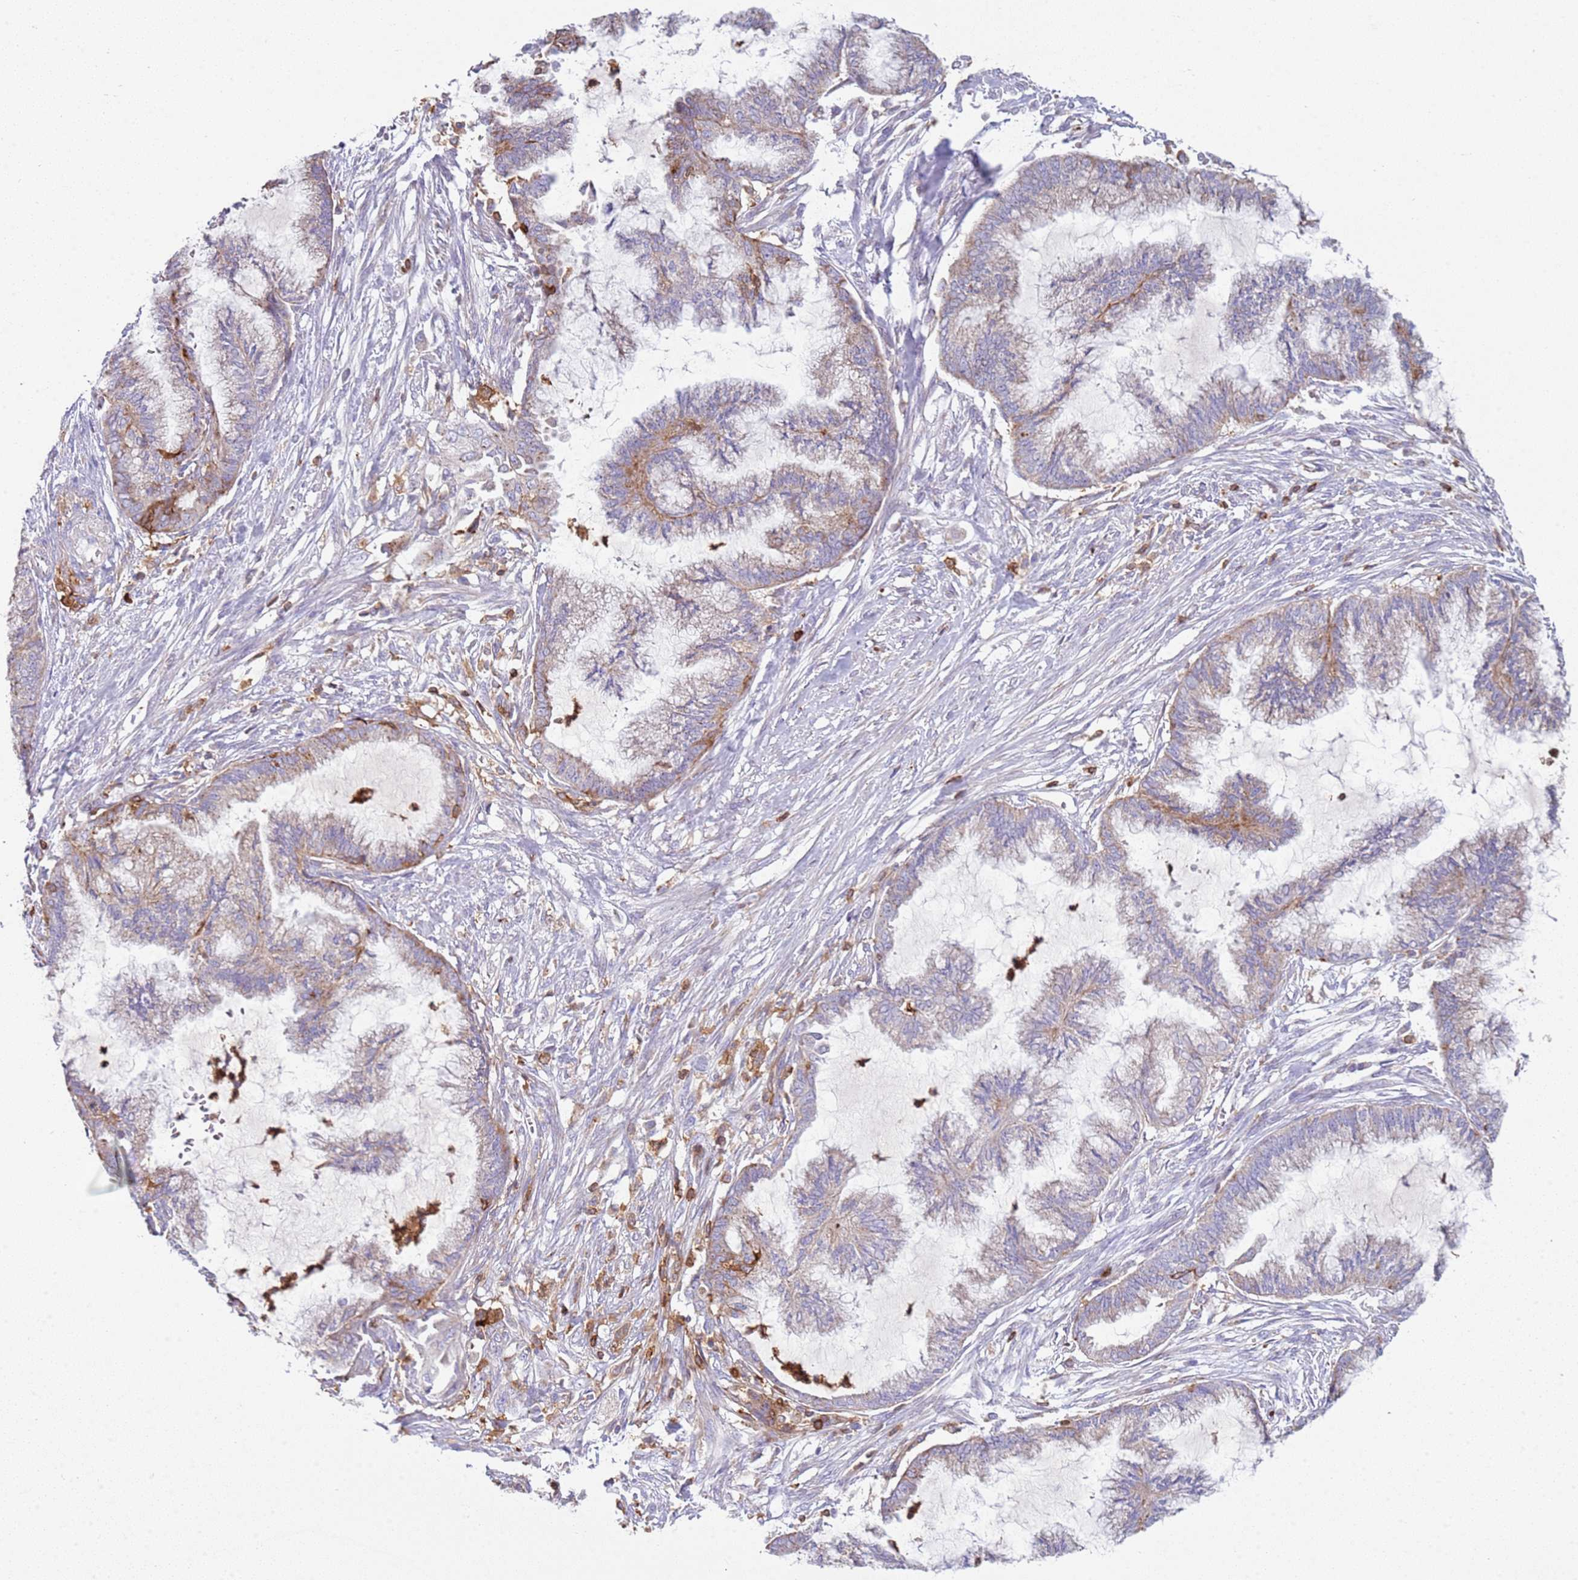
{"staining": {"intensity": "moderate", "quantity": "25%-75%", "location": "cytoplasmic/membranous"}, "tissue": "endometrial cancer", "cell_type": "Tumor cells", "image_type": "cancer", "snomed": [{"axis": "morphology", "description": "Adenocarcinoma, NOS"}, {"axis": "topography", "description": "Endometrium"}], "caption": "A high-resolution image shows IHC staining of endometrial cancer (adenocarcinoma), which shows moderate cytoplasmic/membranous expression in approximately 25%-75% of tumor cells.", "gene": "TTPAL", "patient": {"sex": "female", "age": 86}}